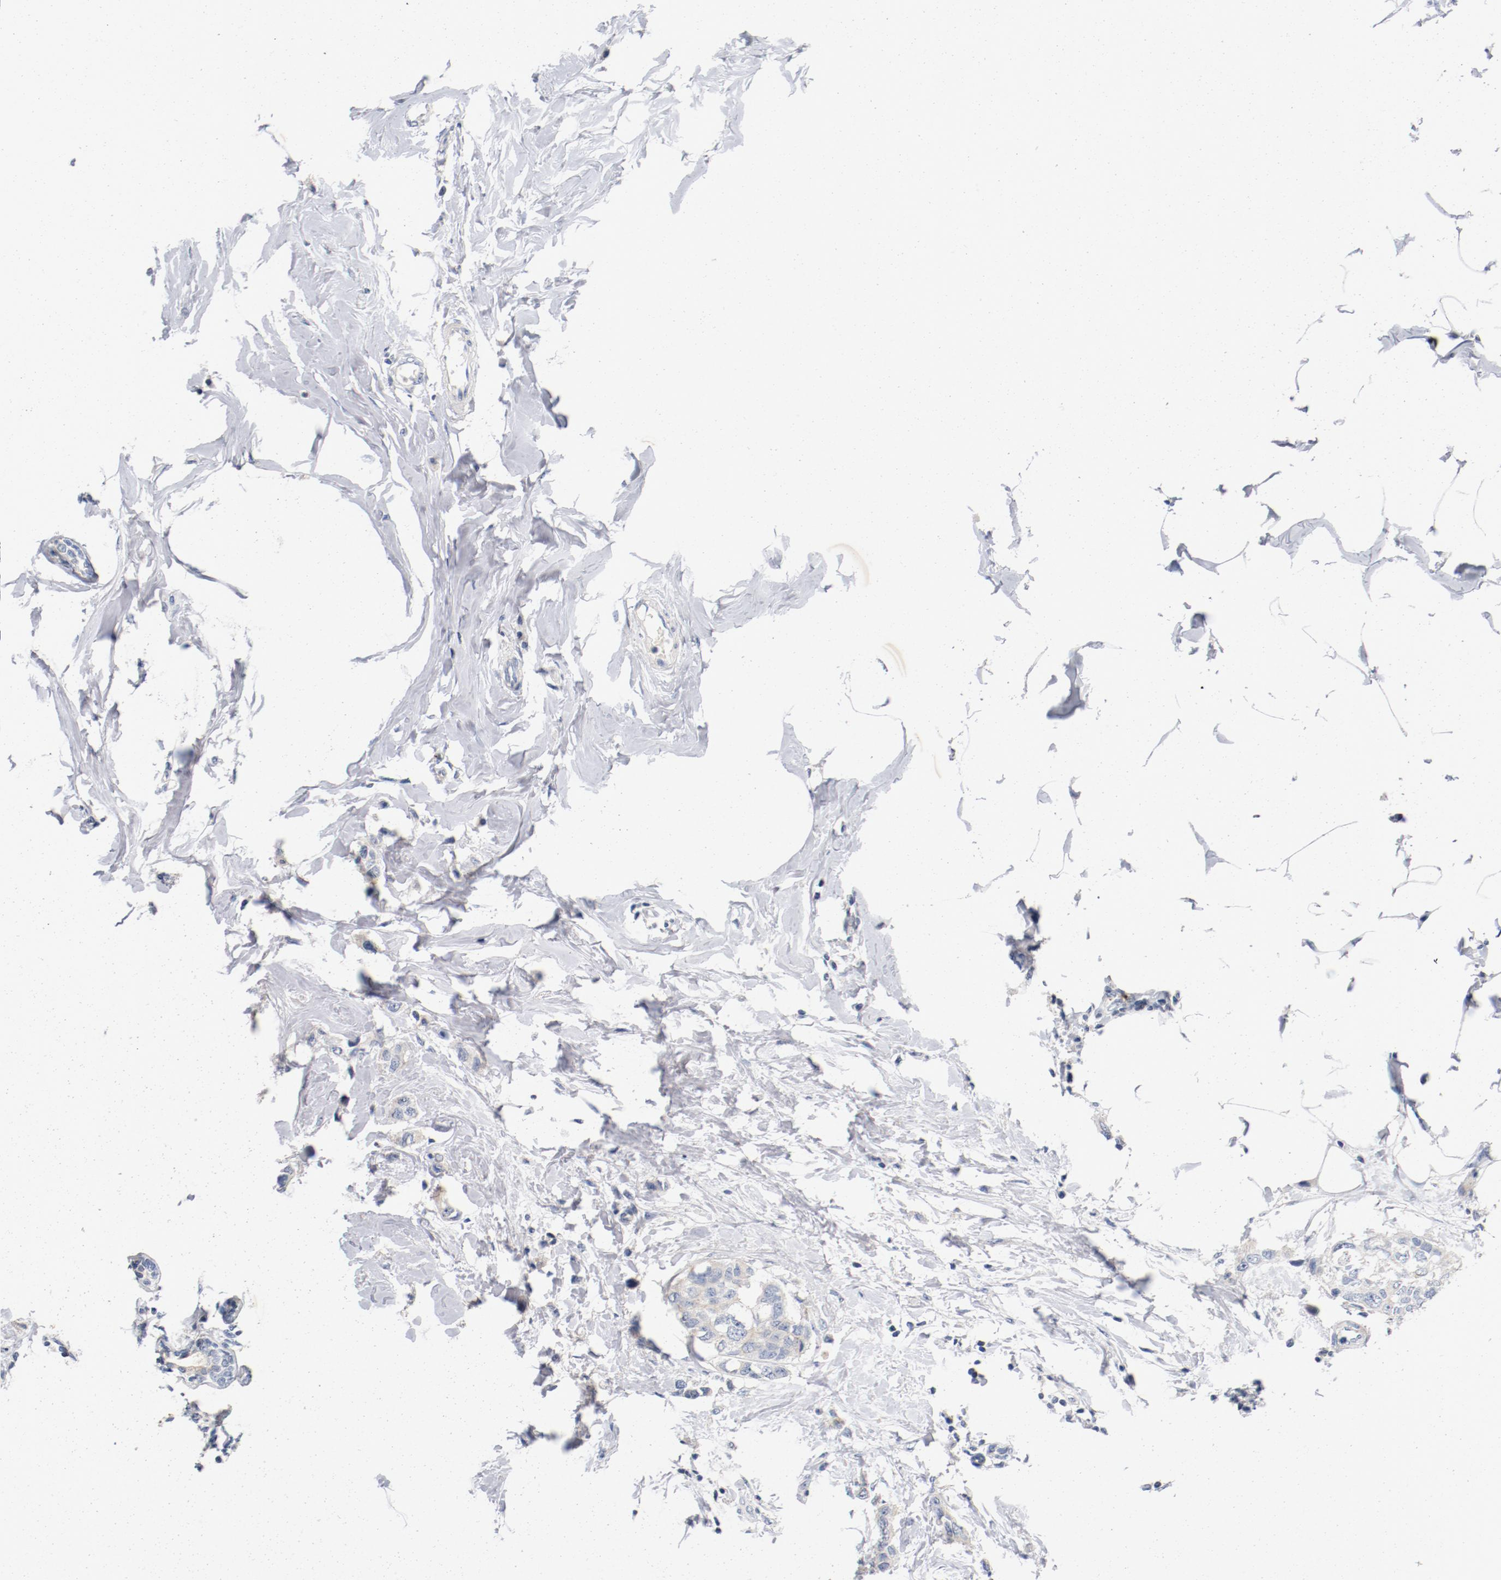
{"staining": {"intensity": "negative", "quantity": "none", "location": "none"}, "tissue": "breast cancer", "cell_type": "Tumor cells", "image_type": "cancer", "snomed": [{"axis": "morphology", "description": "Normal tissue, NOS"}, {"axis": "morphology", "description": "Duct carcinoma"}, {"axis": "topography", "description": "Breast"}], "caption": "This is an IHC photomicrograph of human breast intraductal carcinoma. There is no expression in tumor cells.", "gene": "PIM1", "patient": {"sex": "female", "age": 50}}